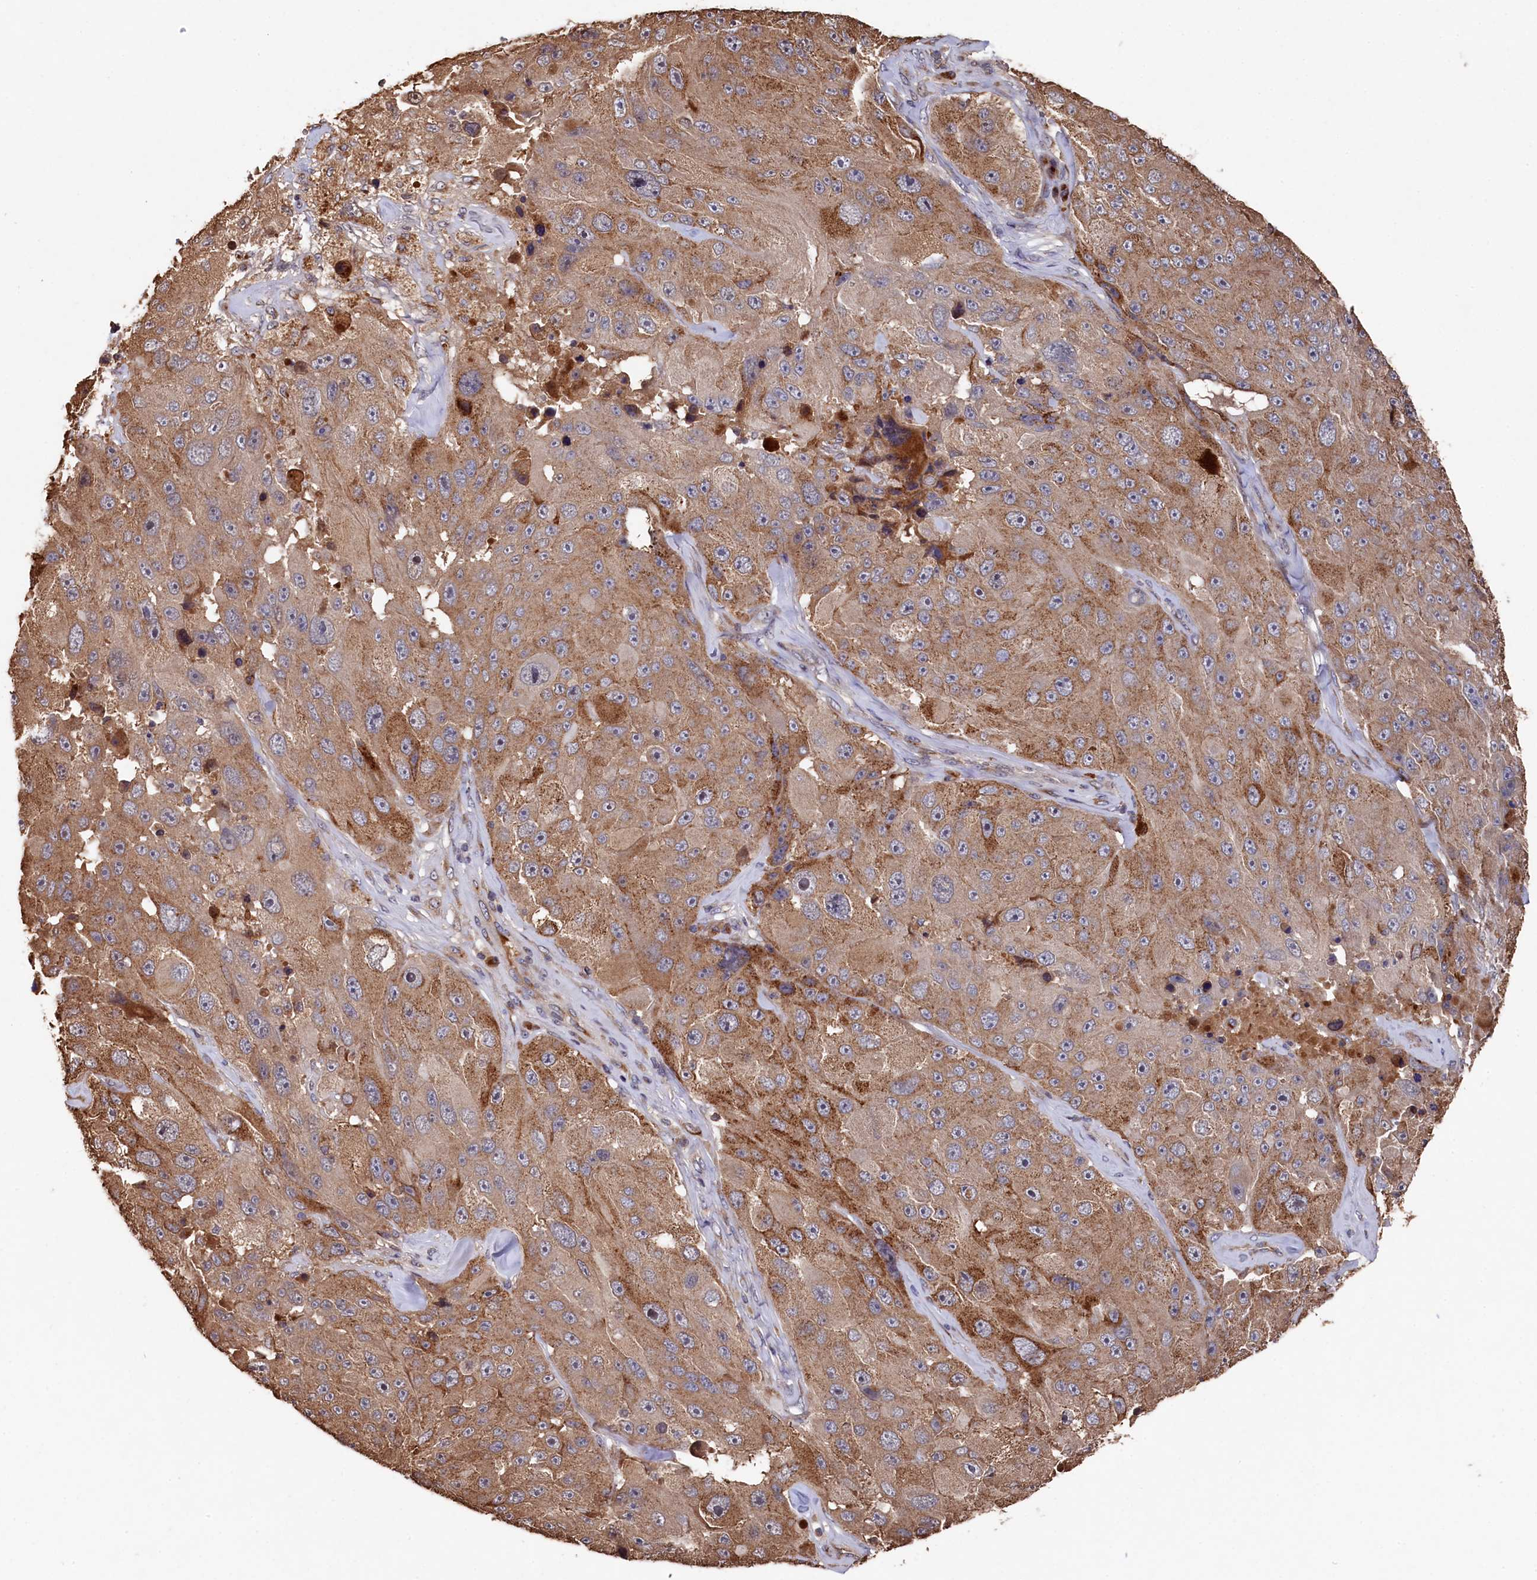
{"staining": {"intensity": "moderate", "quantity": ">75%", "location": "cytoplasmic/membranous"}, "tissue": "melanoma", "cell_type": "Tumor cells", "image_type": "cancer", "snomed": [{"axis": "morphology", "description": "Malignant melanoma, Metastatic site"}, {"axis": "topography", "description": "Lymph node"}], "caption": "Malignant melanoma (metastatic site) was stained to show a protein in brown. There is medium levels of moderate cytoplasmic/membranous positivity in approximately >75% of tumor cells. The protein is stained brown, and the nuclei are stained in blue (DAB (3,3'-diaminobenzidine) IHC with brightfield microscopy, high magnification).", "gene": "NAA60", "patient": {"sex": "male", "age": 62}}